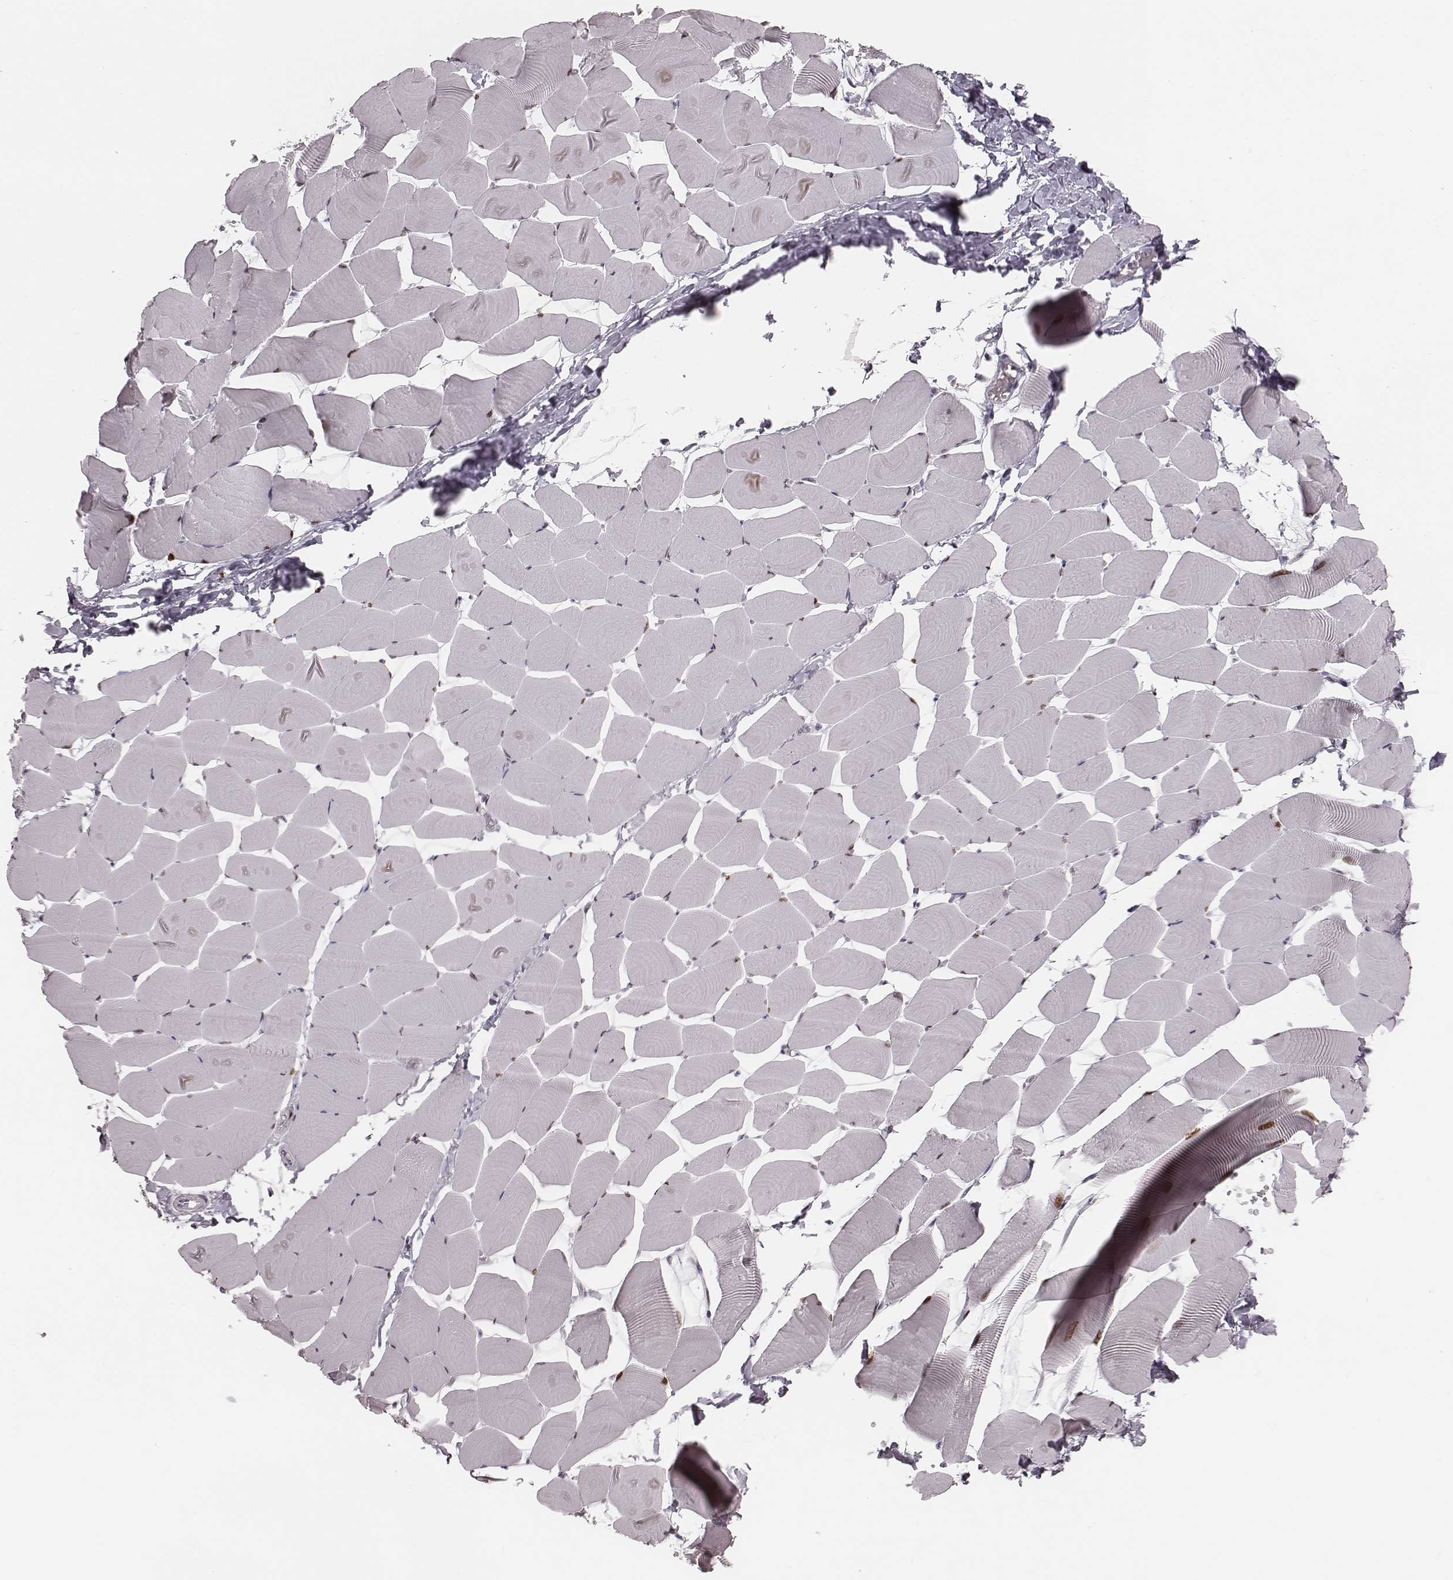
{"staining": {"intensity": "negative", "quantity": "none", "location": "none"}, "tissue": "skeletal muscle", "cell_type": "Myocytes", "image_type": "normal", "snomed": [{"axis": "morphology", "description": "Normal tissue, NOS"}, {"axis": "topography", "description": "Skeletal muscle"}], "caption": "DAB (3,3'-diaminobenzidine) immunohistochemical staining of benign human skeletal muscle exhibits no significant positivity in myocytes. (DAB immunohistochemistry (IHC), high magnification).", "gene": "NDC1", "patient": {"sex": "male", "age": 25}}